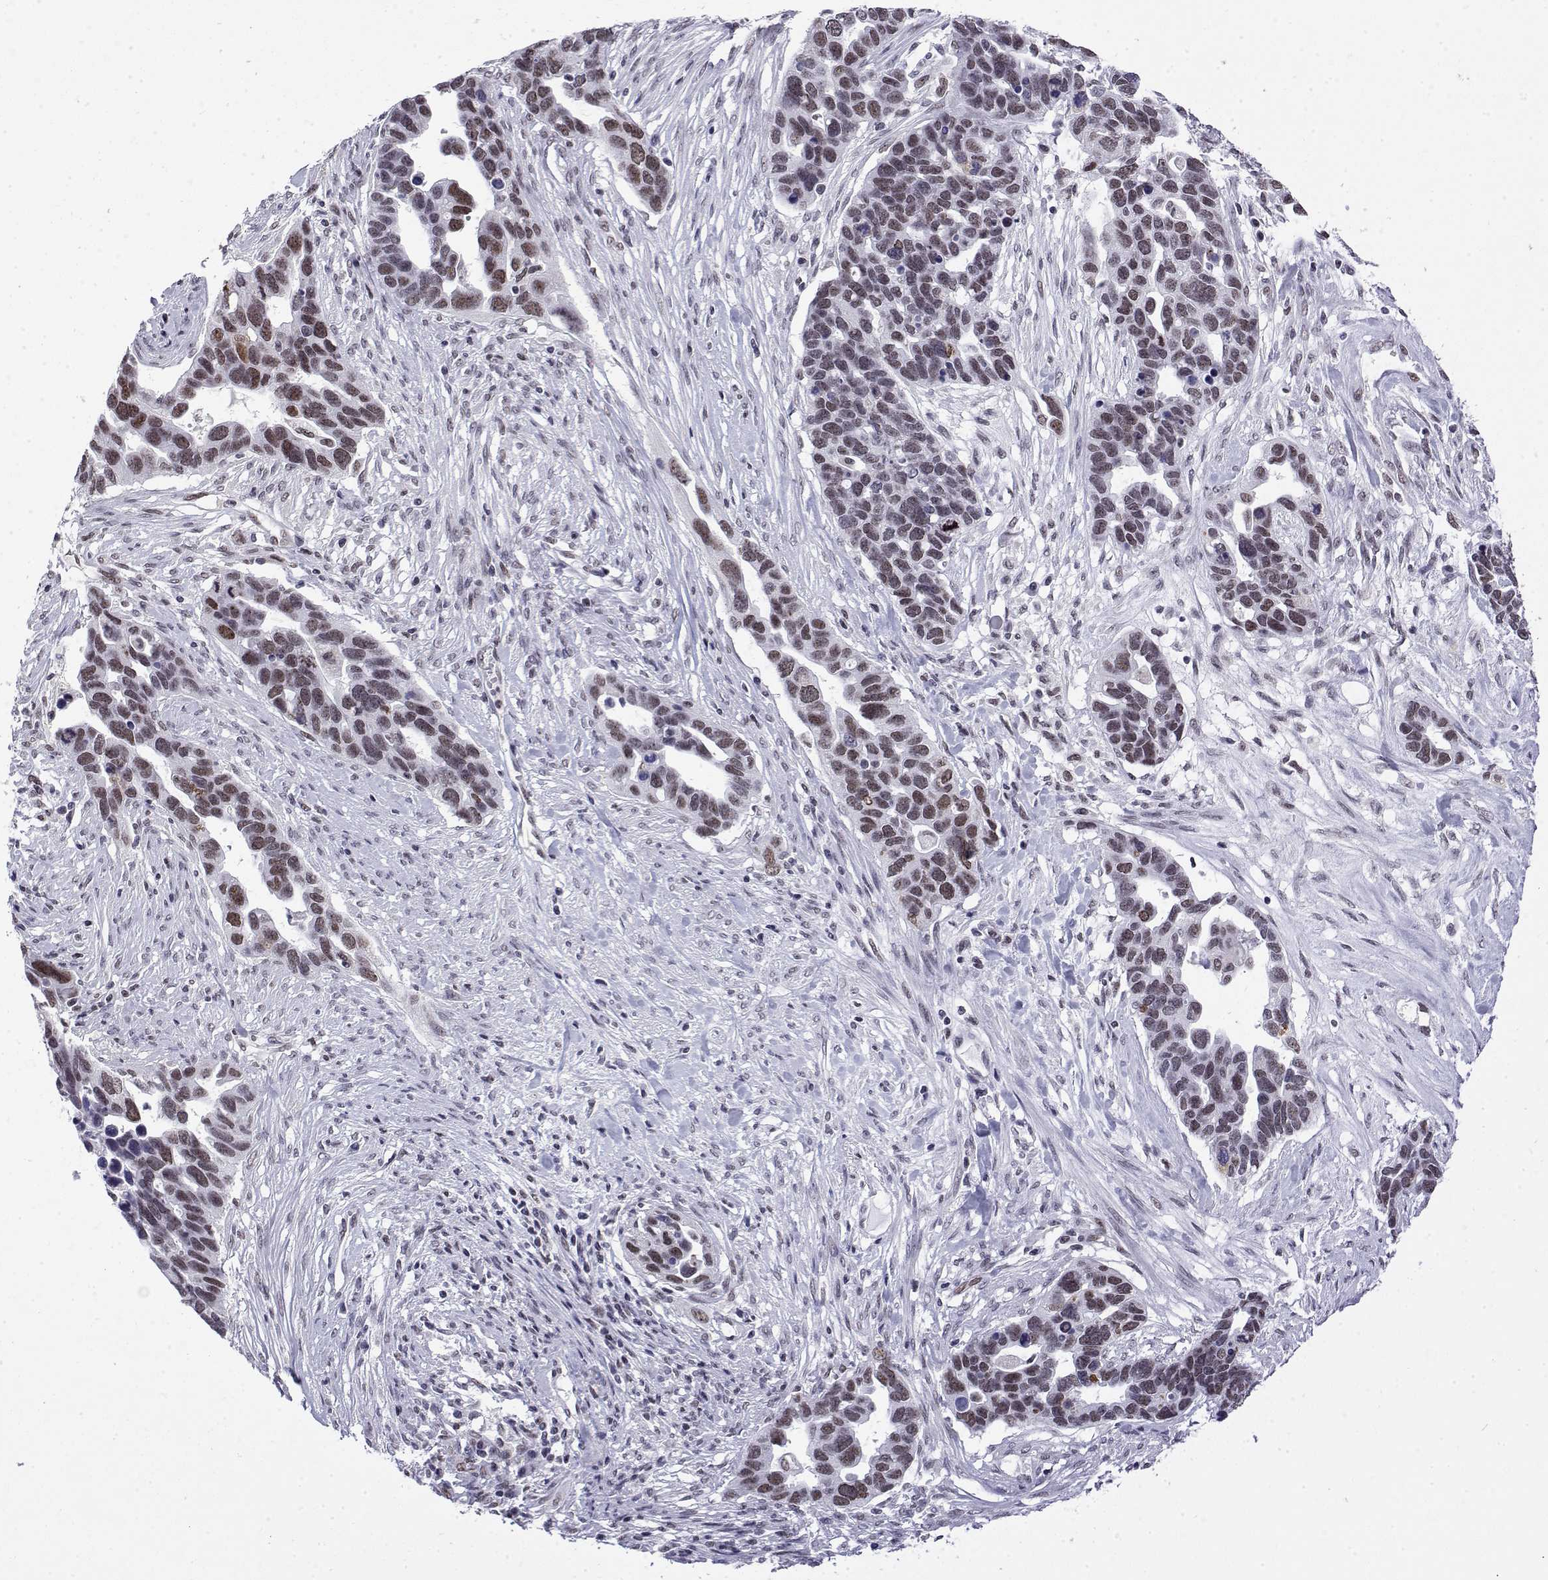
{"staining": {"intensity": "weak", "quantity": "25%-75%", "location": "nuclear"}, "tissue": "ovarian cancer", "cell_type": "Tumor cells", "image_type": "cancer", "snomed": [{"axis": "morphology", "description": "Cystadenocarcinoma, serous, NOS"}, {"axis": "topography", "description": "Ovary"}], "caption": "This is a histology image of immunohistochemistry staining of ovarian cancer, which shows weak expression in the nuclear of tumor cells.", "gene": "POLDIP3", "patient": {"sex": "female", "age": 54}}